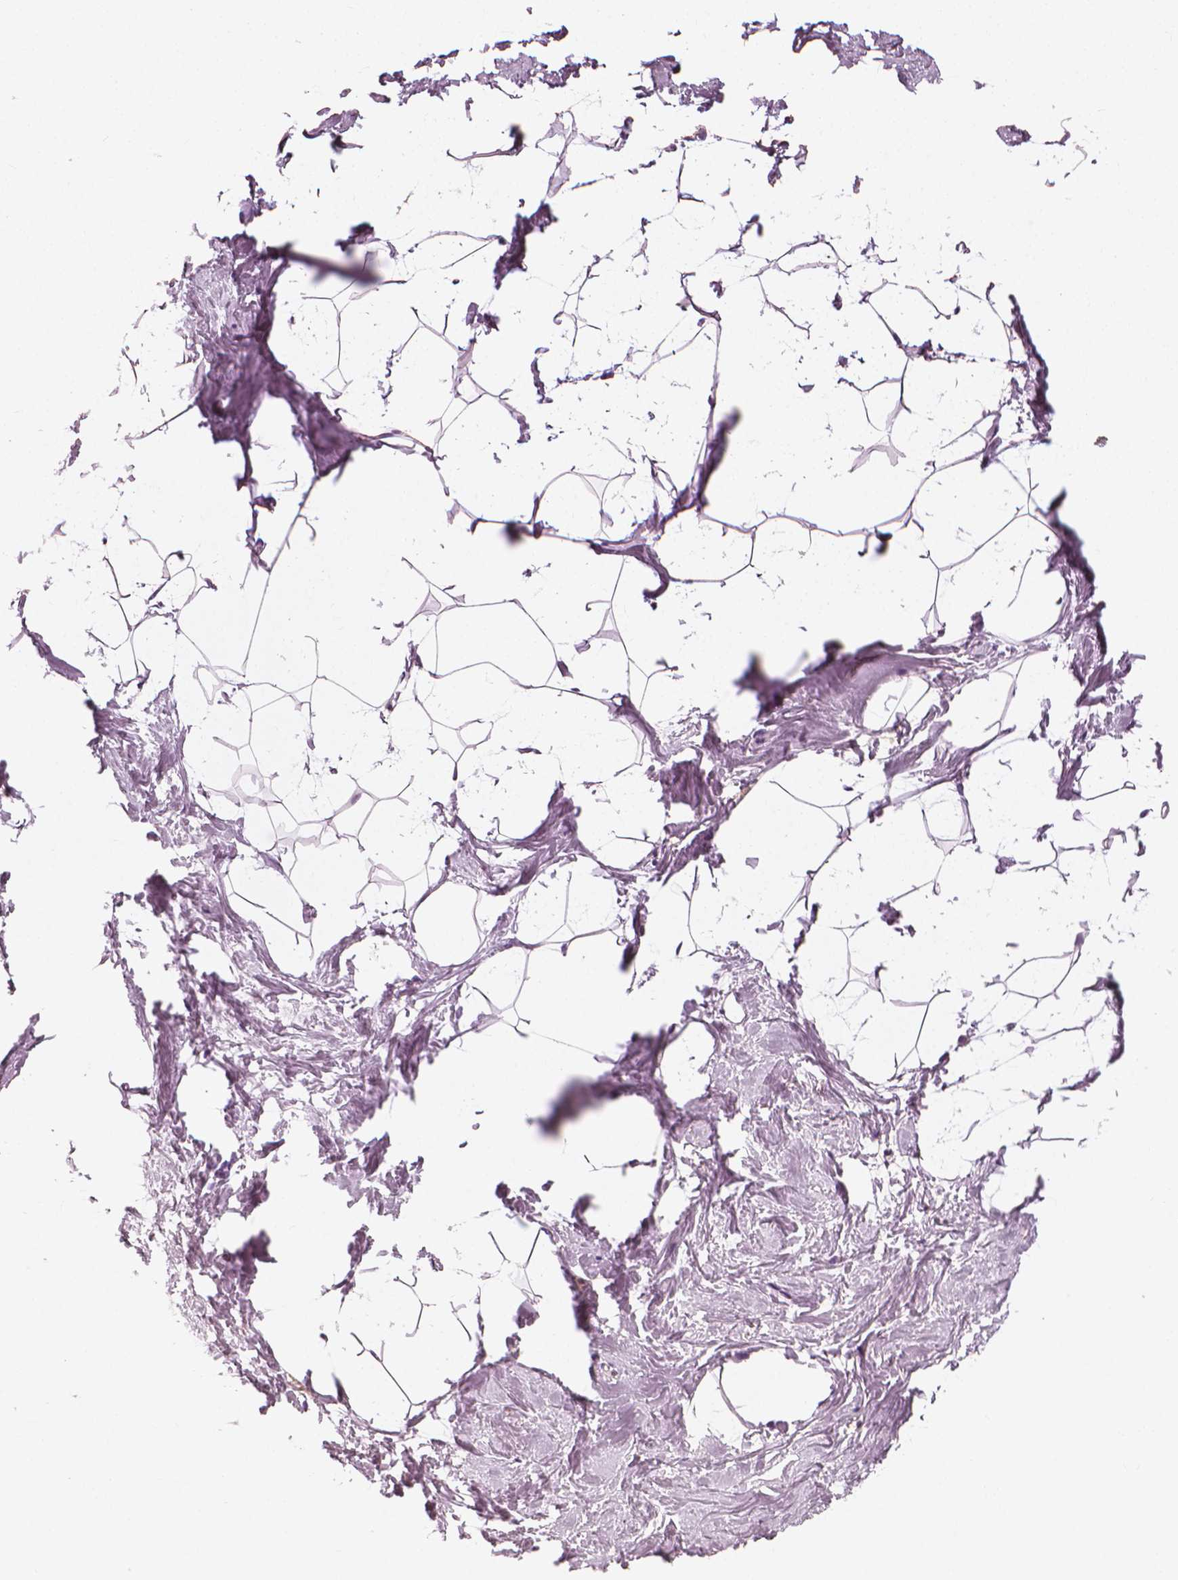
{"staining": {"intensity": "negative", "quantity": "none", "location": "none"}, "tissue": "breast", "cell_type": "Adipocytes", "image_type": "normal", "snomed": [{"axis": "morphology", "description": "Normal tissue, NOS"}, {"axis": "topography", "description": "Breast"}], "caption": "Histopathology image shows no protein staining in adipocytes of benign breast. (Stains: DAB IHC with hematoxylin counter stain, Microscopy: brightfield microscopy at high magnification).", "gene": "PTPRC", "patient": {"sex": "female", "age": 32}}